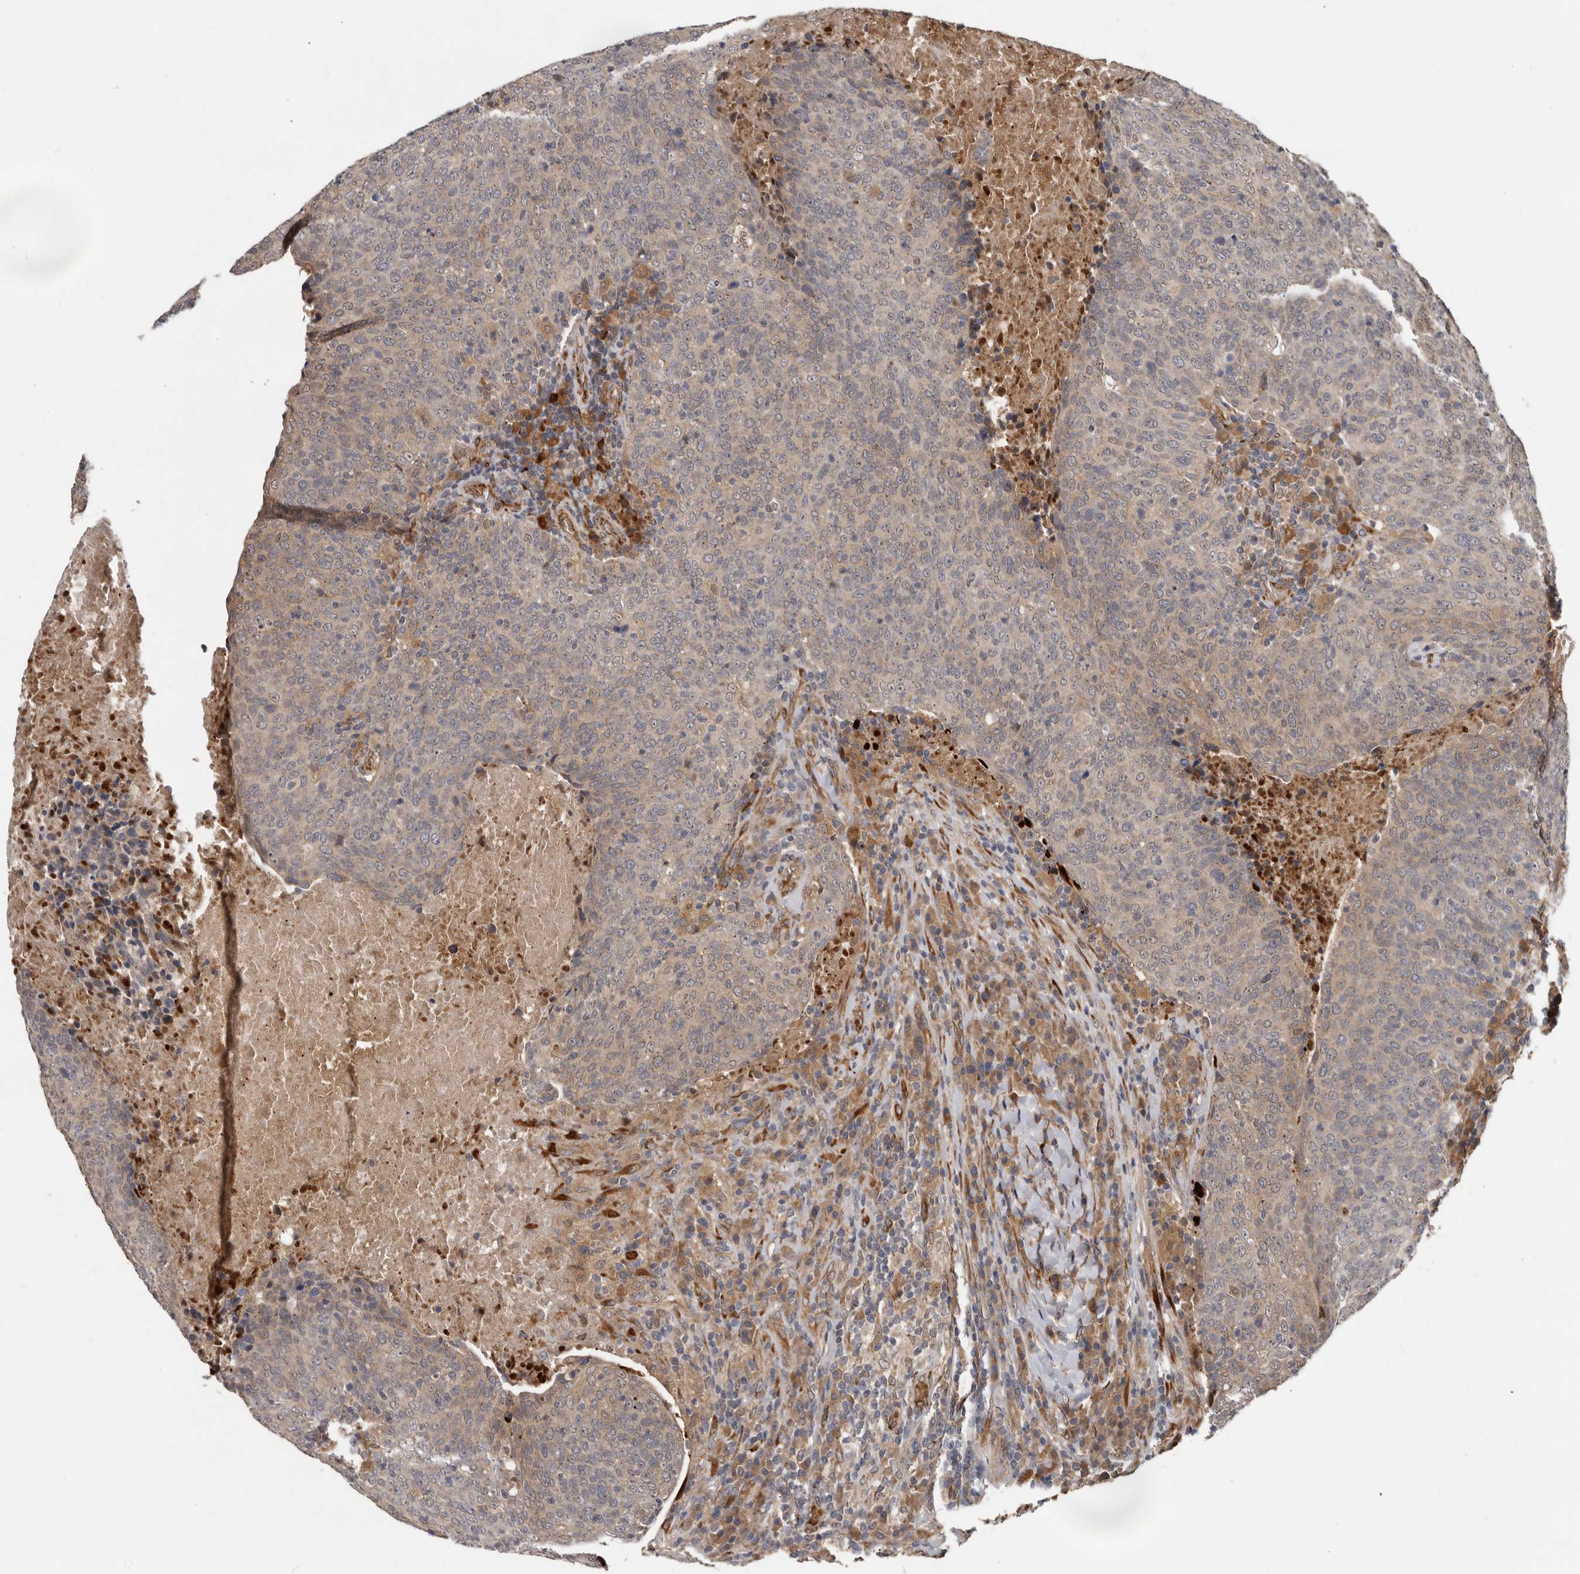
{"staining": {"intensity": "weak", "quantity": "25%-75%", "location": "cytoplasmic/membranous"}, "tissue": "head and neck cancer", "cell_type": "Tumor cells", "image_type": "cancer", "snomed": [{"axis": "morphology", "description": "Squamous cell carcinoma, NOS"}, {"axis": "morphology", "description": "Squamous cell carcinoma, metastatic, NOS"}, {"axis": "topography", "description": "Lymph node"}, {"axis": "topography", "description": "Head-Neck"}], "caption": "Approximately 25%-75% of tumor cells in squamous cell carcinoma (head and neck) display weak cytoplasmic/membranous protein positivity as visualized by brown immunohistochemical staining.", "gene": "MTF1", "patient": {"sex": "male", "age": 62}}